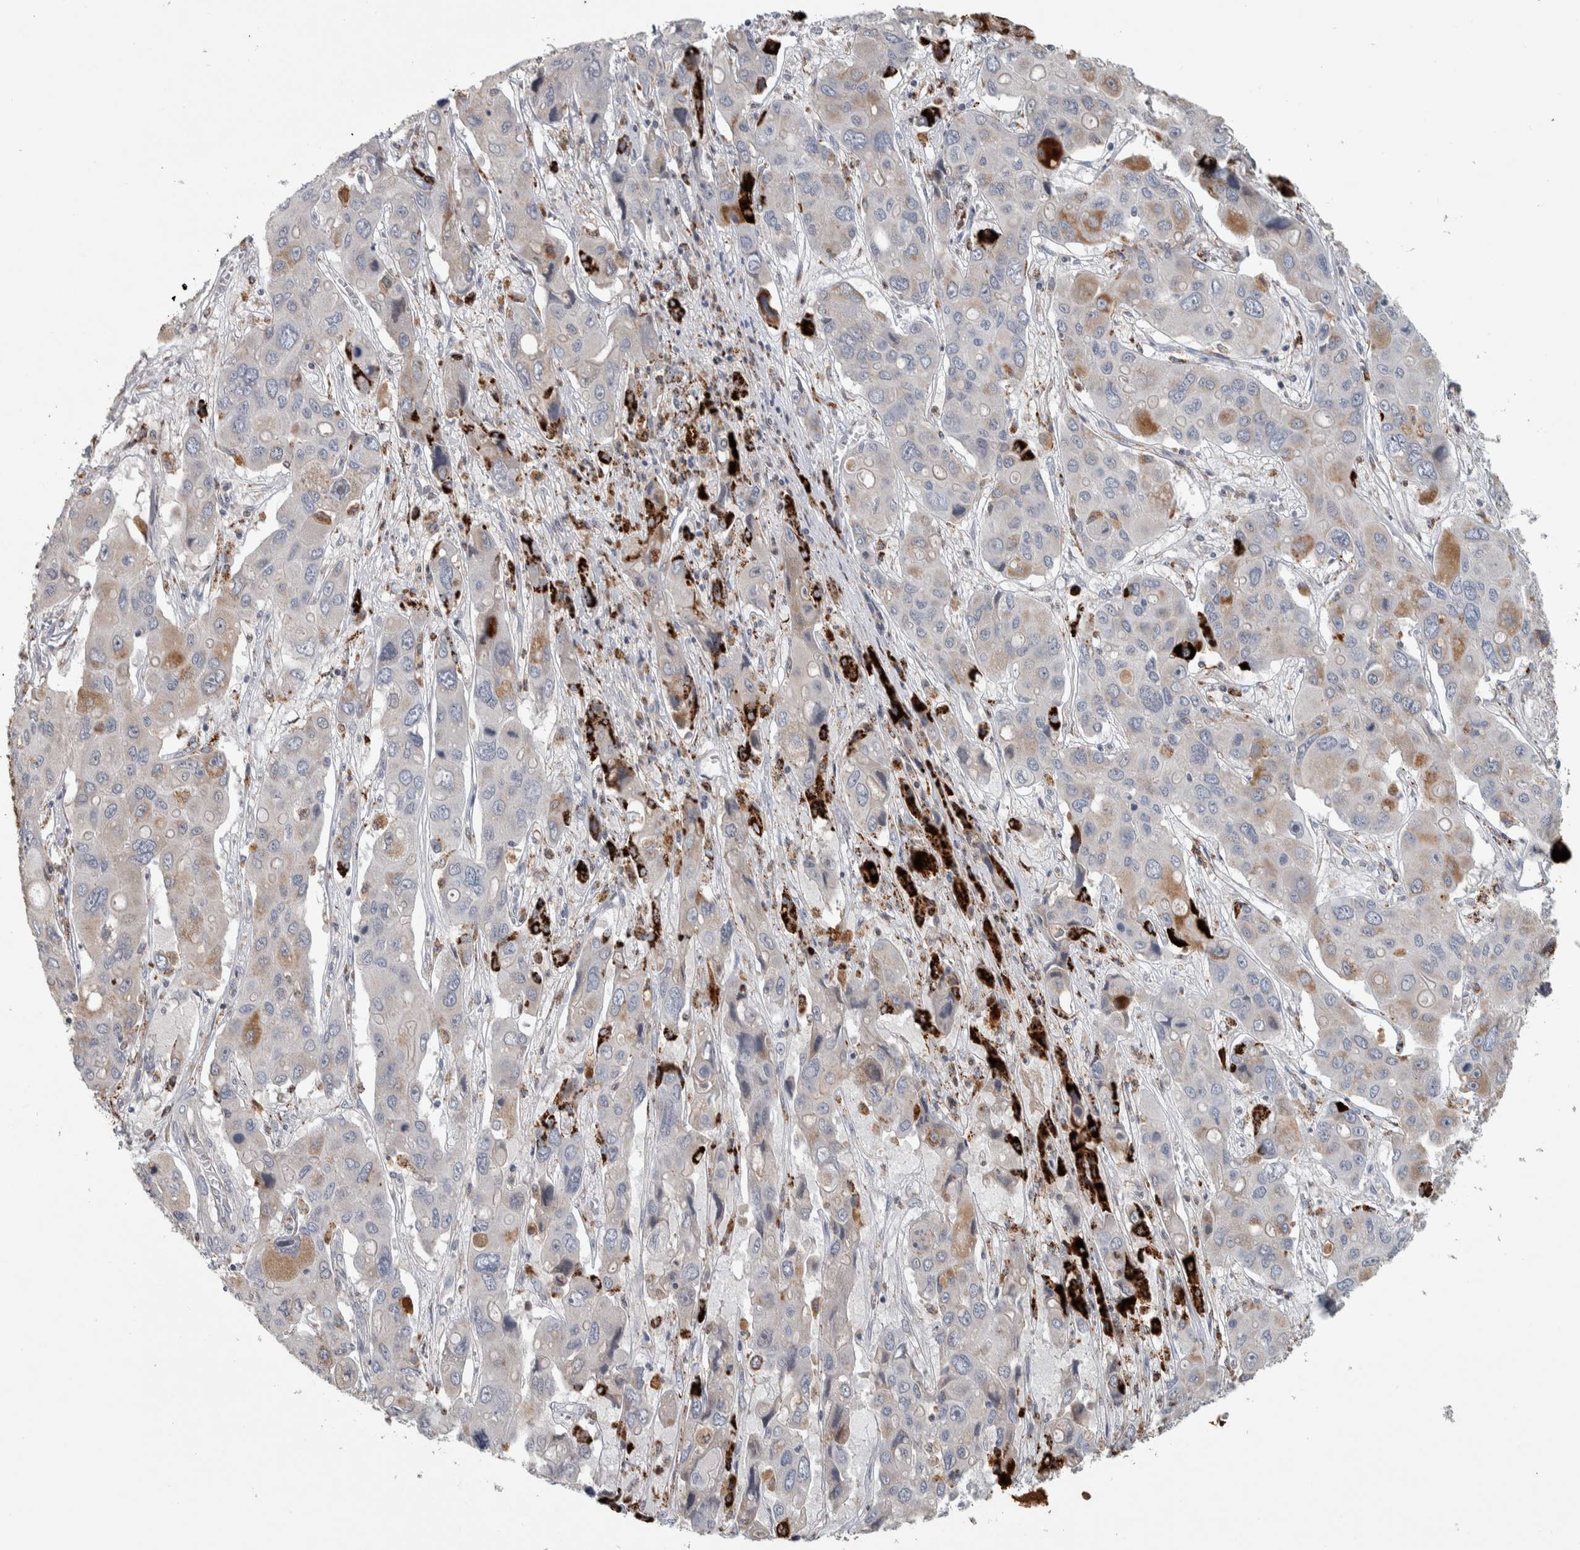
{"staining": {"intensity": "moderate", "quantity": "<25%", "location": "cytoplasmic/membranous"}, "tissue": "liver cancer", "cell_type": "Tumor cells", "image_type": "cancer", "snomed": [{"axis": "morphology", "description": "Cholangiocarcinoma"}, {"axis": "topography", "description": "Liver"}], "caption": "Human liver cholangiocarcinoma stained with a brown dye exhibits moderate cytoplasmic/membranous positive staining in approximately <25% of tumor cells.", "gene": "FAM78A", "patient": {"sex": "male", "age": 67}}